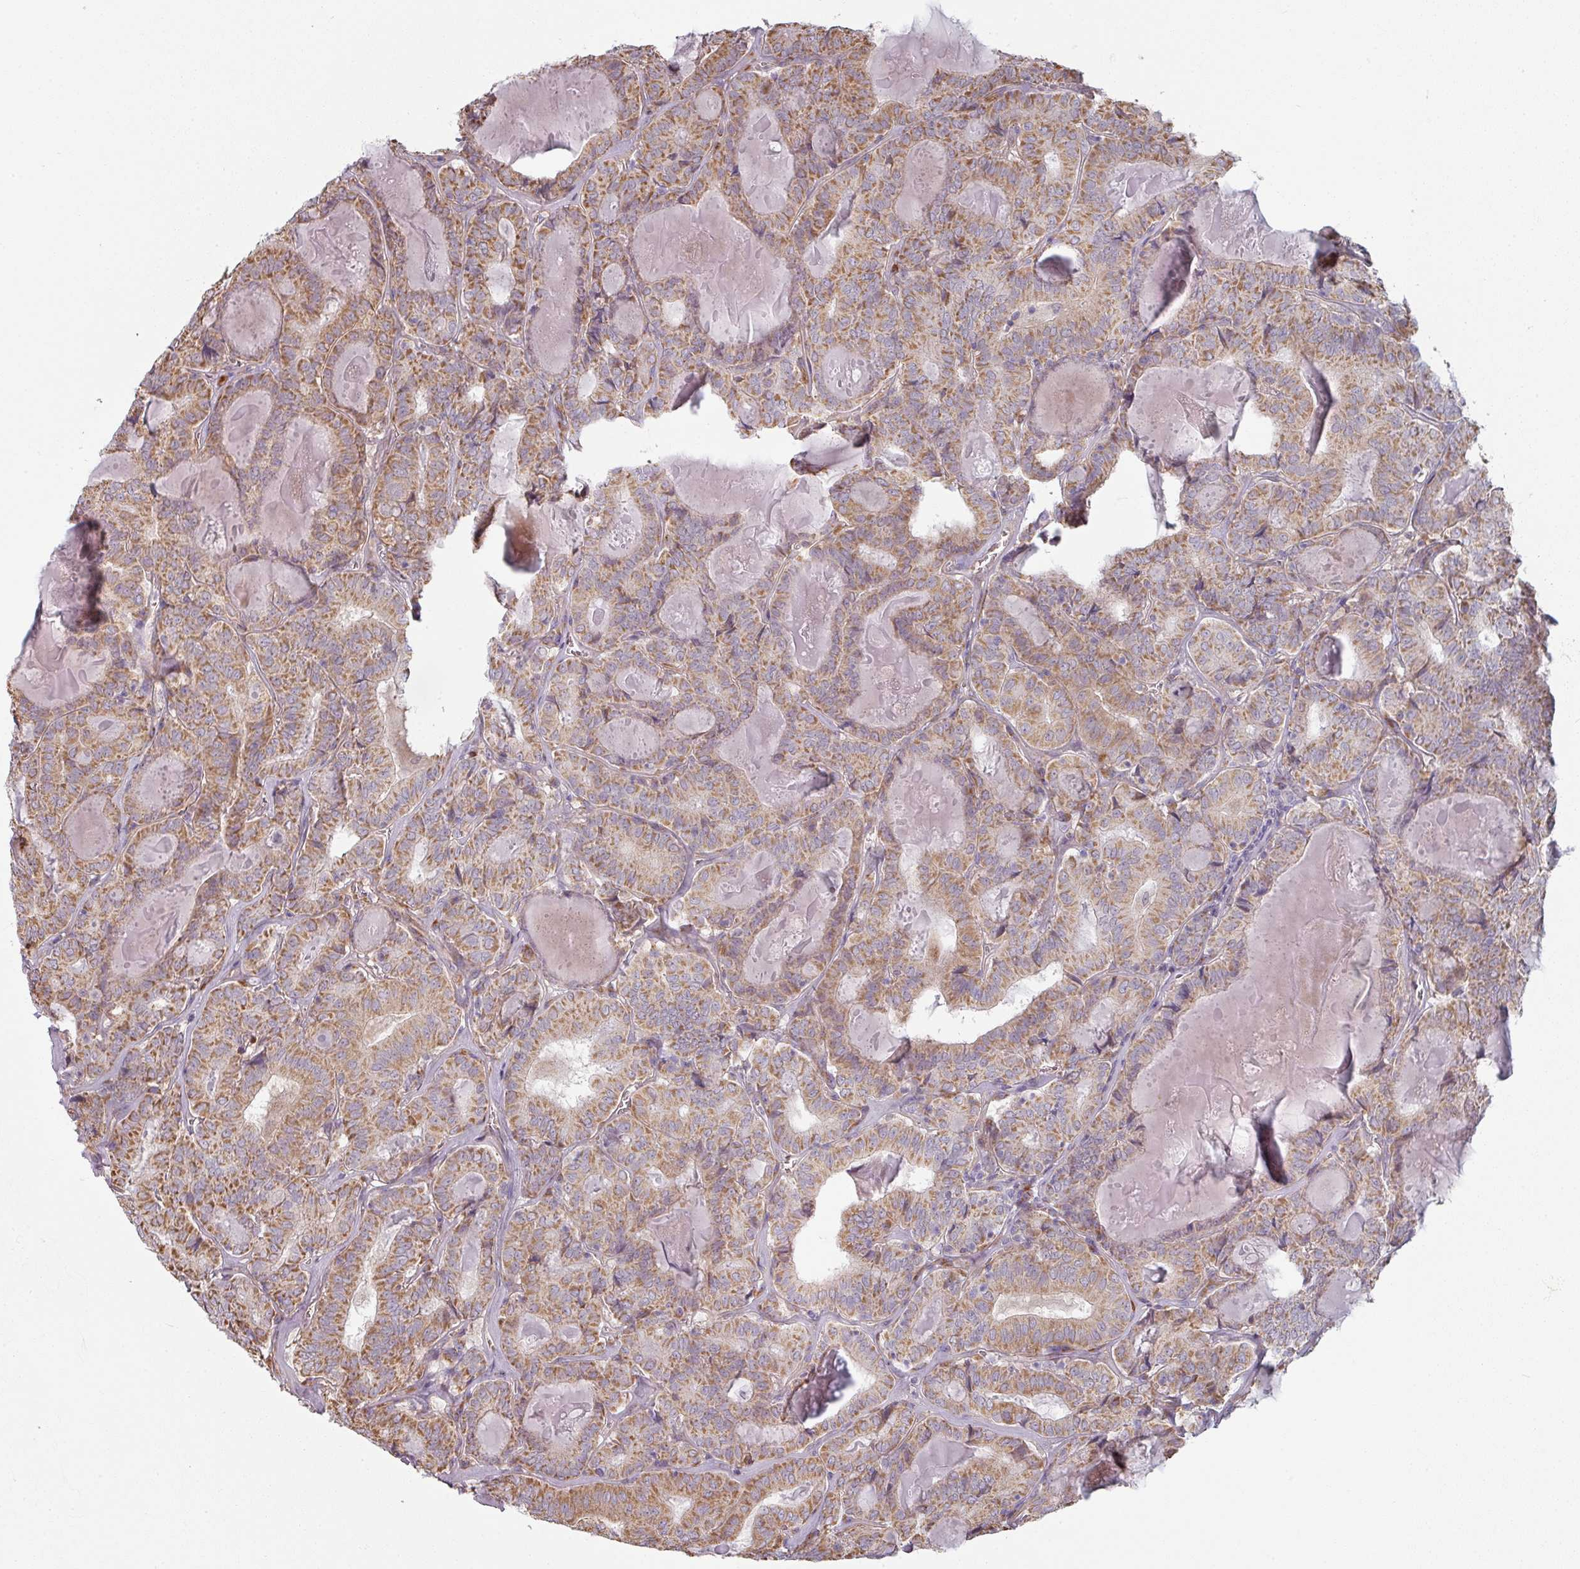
{"staining": {"intensity": "moderate", "quantity": ">75%", "location": "cytoplasmic/membranous"}, "tissue": "thyroid cancer", "cell_type": "Tumor cells", "image_type": "cancer", "snomed": [{"axis": "morphology", "description": "Papillary adenocarcinoma, NOS"}, {"axis": "topography", "description": "Thyroid gland"}], "caption": "Thyroid papillary adenocarcinoma stained with DAB immunohistochemistry exhibits medium levels of moderate cytoplasmic/membranous staining in approximately >75% of tumor cells. The staining was performed using DAB (3,3'-diaminobenzidine), with brown indicating positive protein expression. Nuclei are stained blue with hematoxylin.", "gene": "PLEKHJ1", "patient": {"sex": "female", "age": 72}}